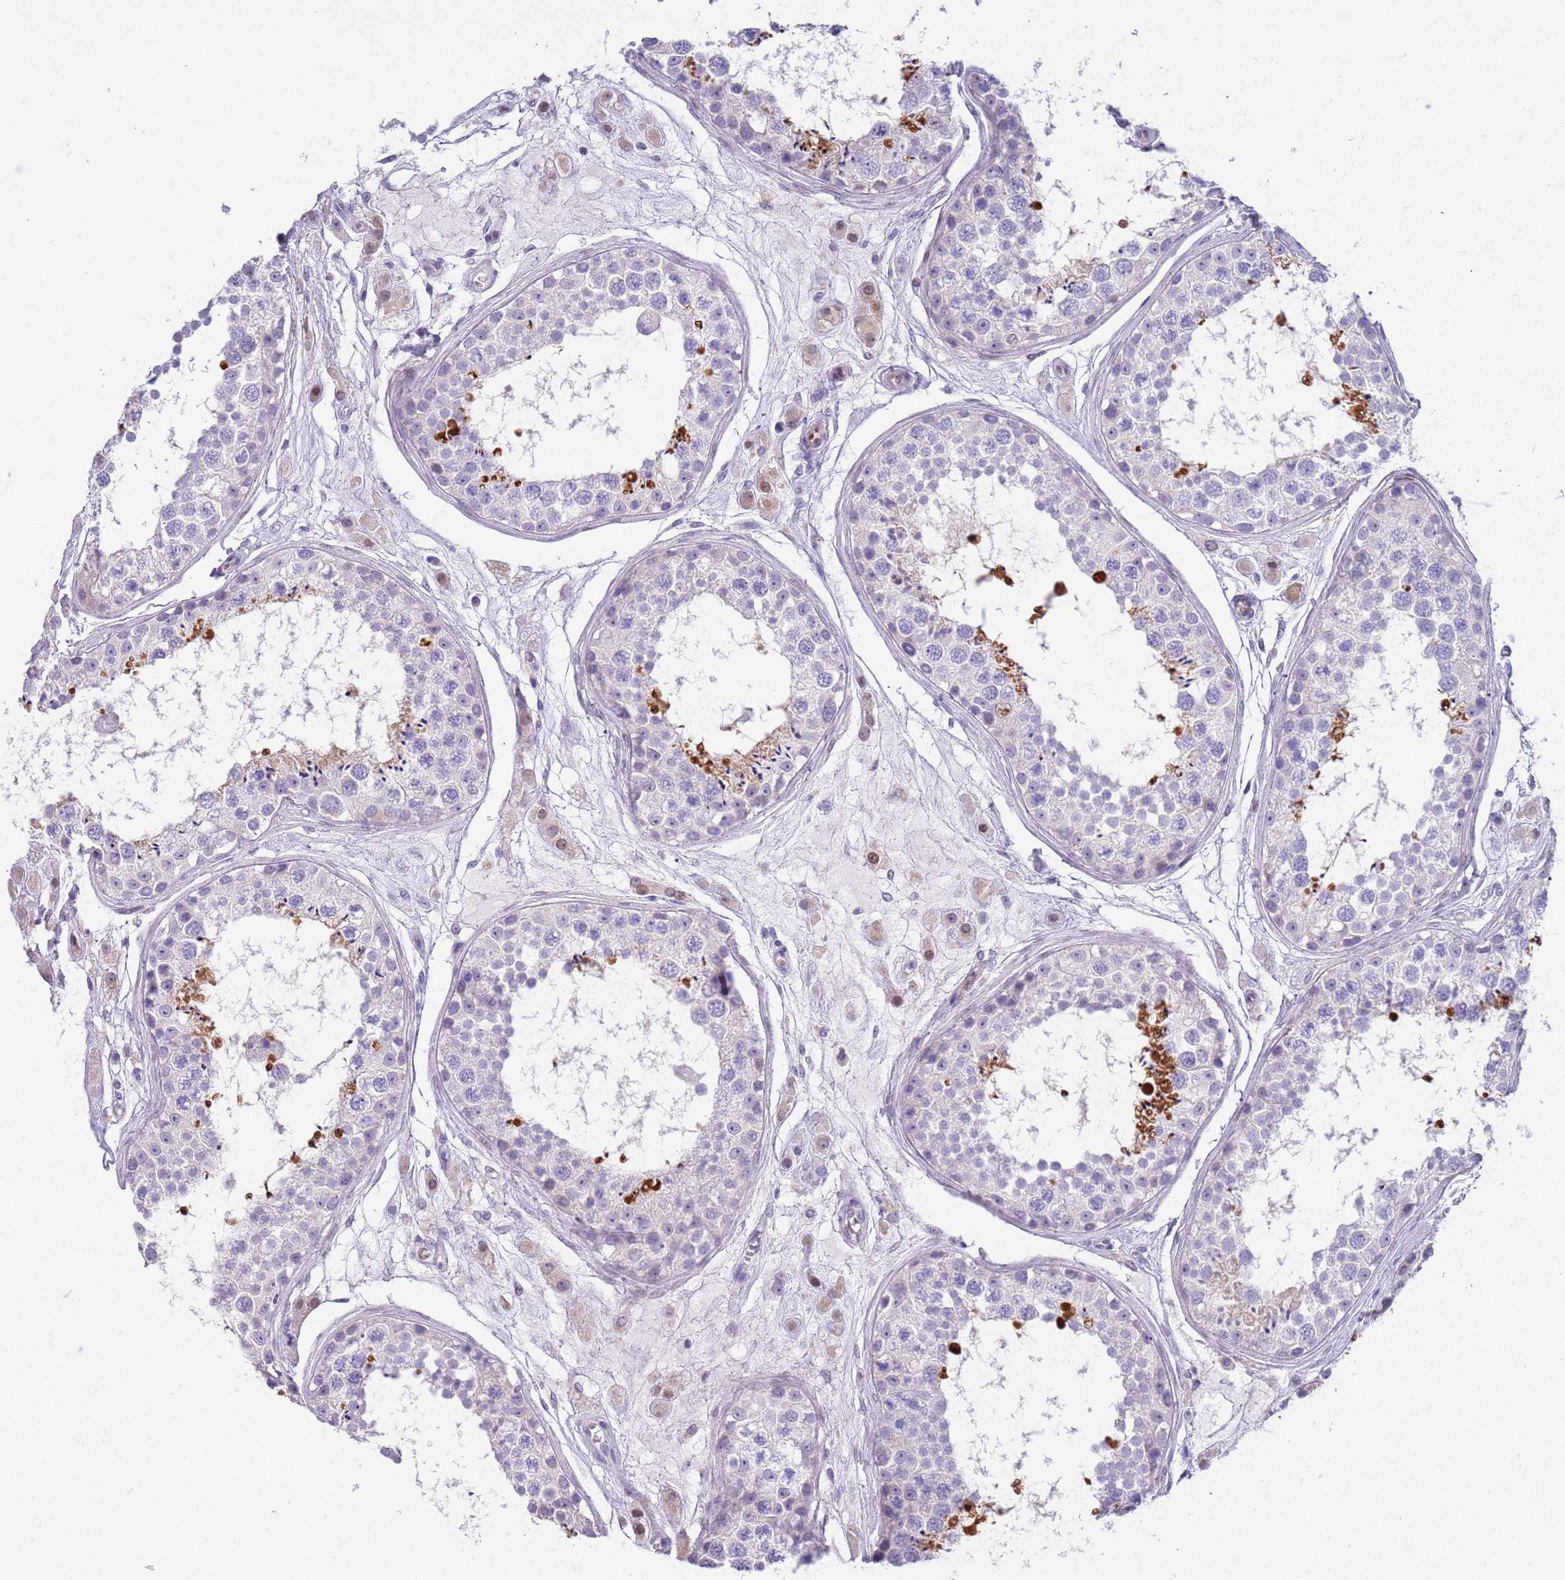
{"staining": {"intensity": "moderate", "quantity": "<25%", "location": "cytoplasmic/membranous"}, "tissue": "testis", "cell_type": "Cells in seminiferous ducts", "image_type": "normal", "snomed": [{"axis": "morphology", "description": "Normal tissue, NOS"}, {"axis": "topography", "description": "Testis"}], "caption": "DAB immunohistochemical staining of normal human testis shows moderate cytoplasmic/membranous protein expression in about <25% of cells in seminiferous ducts.", "gene": "BRMS1L", "patient": {"sex": "male", "age": 25}}